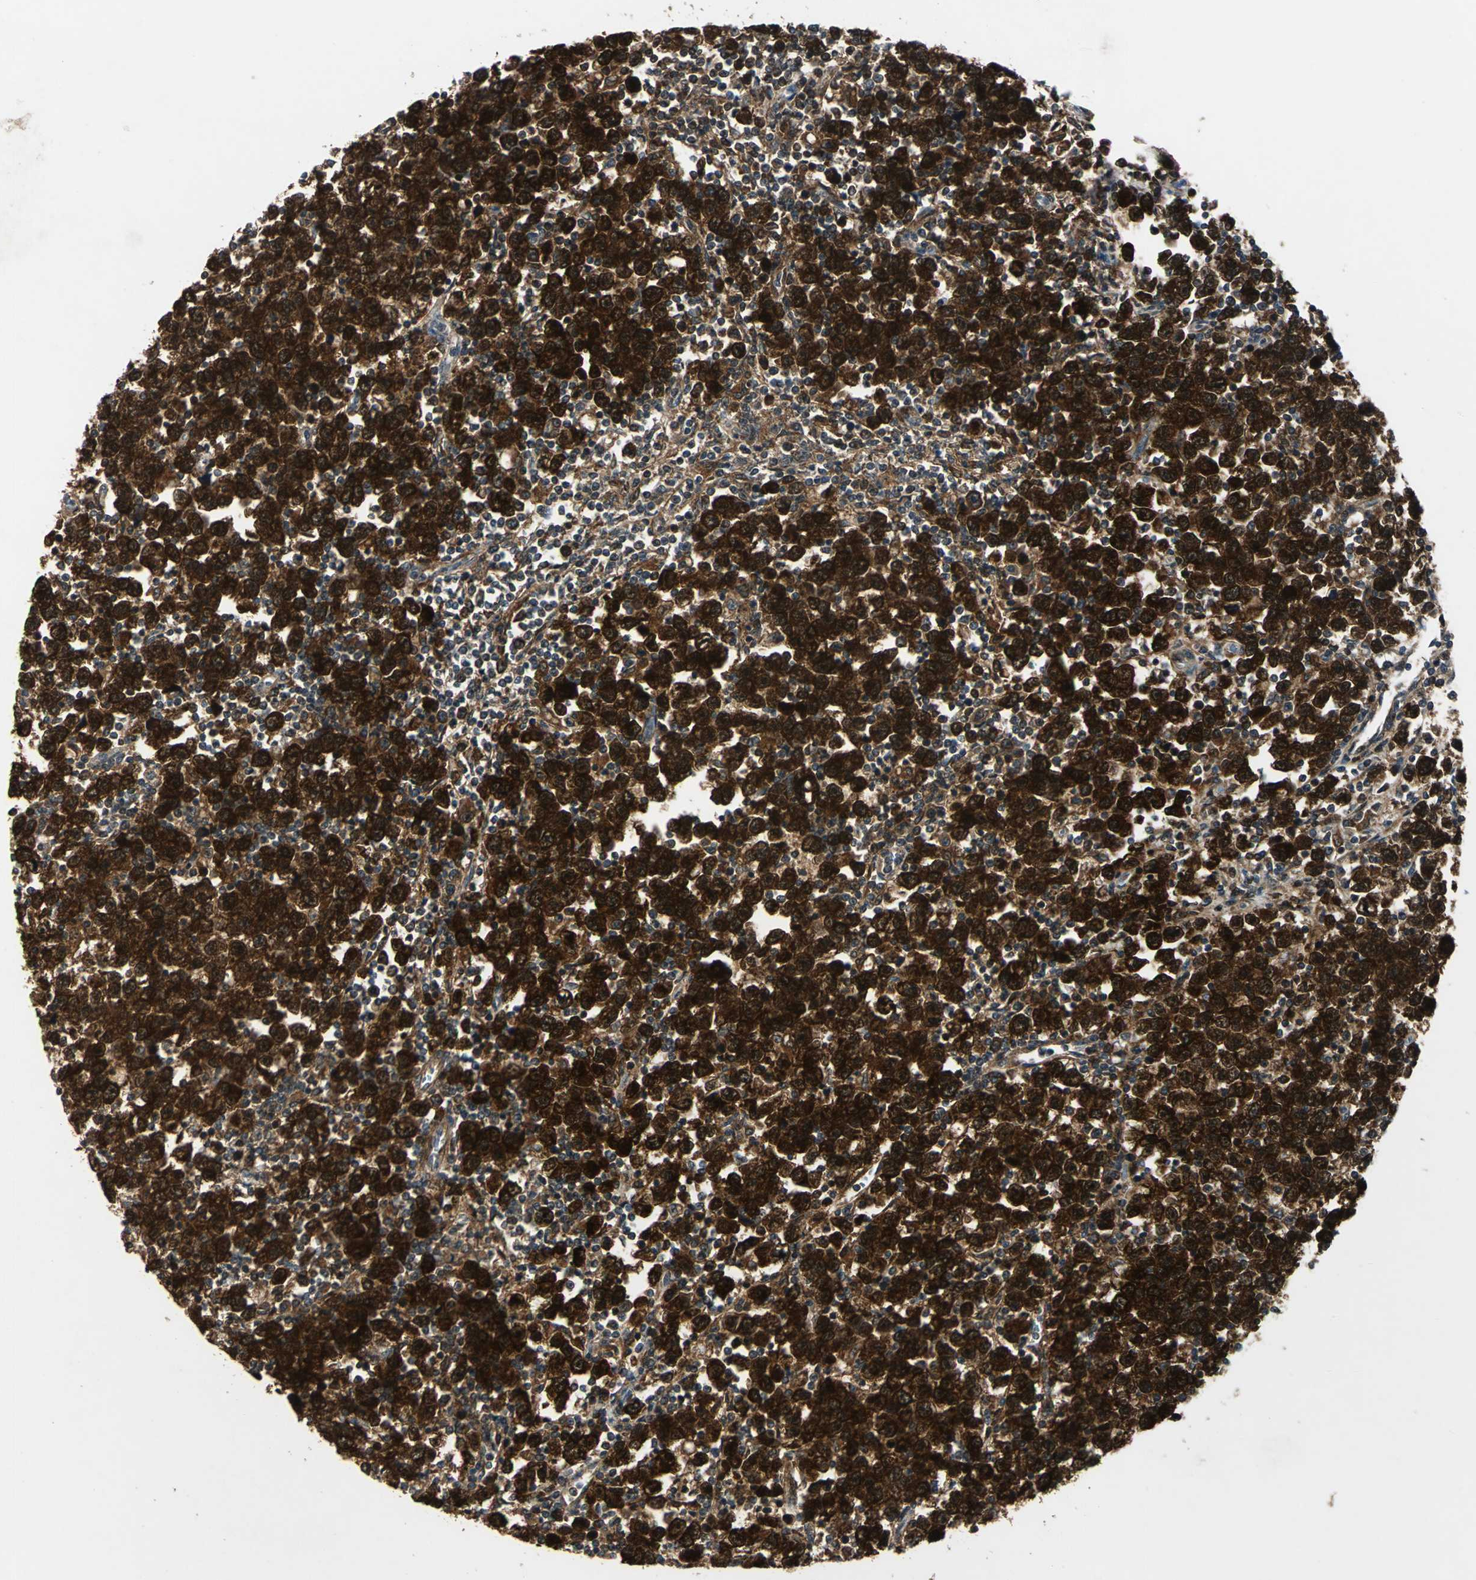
{"staining": {"intensity": "strong", "quantity": ">75%", "location": "cytoplasmic/membranous,nuclear"}, "tissue": "testis cancer", "cell_type": "Tumor cells", "image_type": "cancer", "snomed": [{"axis": "morphology", "description": "Seminoma, NOS"}, {"axis": "topography", "description": "Testis"}], "caption": "IHC photomicrograph of testis cancer (seminoma) stained for a protein (brown), which exhibits high levels of strong cytoplasmic/membranous and nuclear positivity in about >75% of tumor cells.", "gene": "AHSA1", "patient": {"sex": "male", "age": 43}}